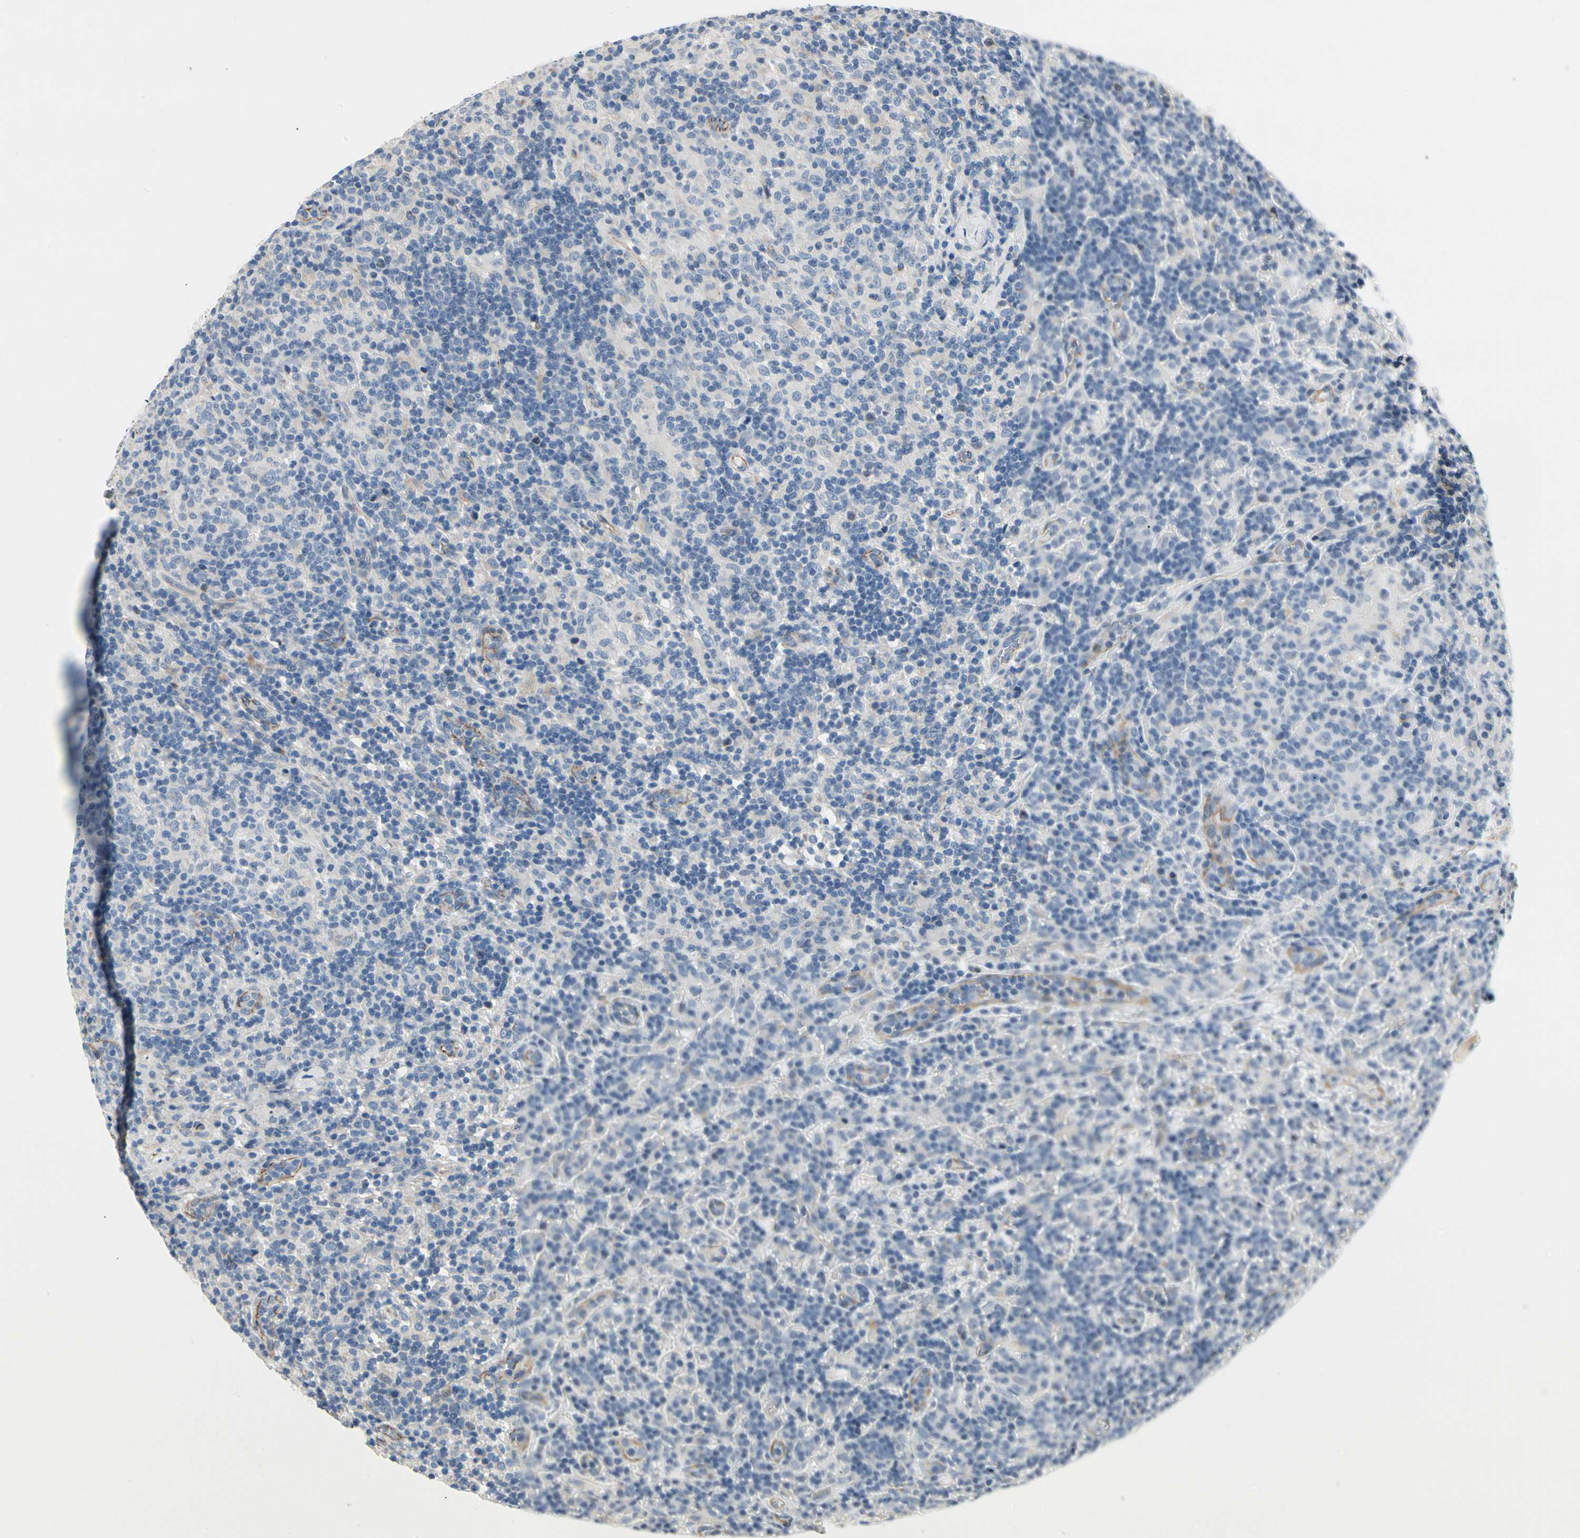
{"staining": {"intensity": "negative", "quantity": "none", "location": "none"}, "tissue": "lymphoma", "cell_type": "Tumor cells", "image_type": "cancer", "snomed": [{"axis": "morphology", "description": "Hodgkin's disease, NOS"}, {"axis": "topography", "description": "Lymph node"}], "caption": "Immunohistochemistry photomicrograph of neoplastic tissue: human Hodgkin's disease stained with DAB displays no significant protein expression in tumor cells.", "gene": "LGR6", "patient": {"sex": "male", "age": 70}}